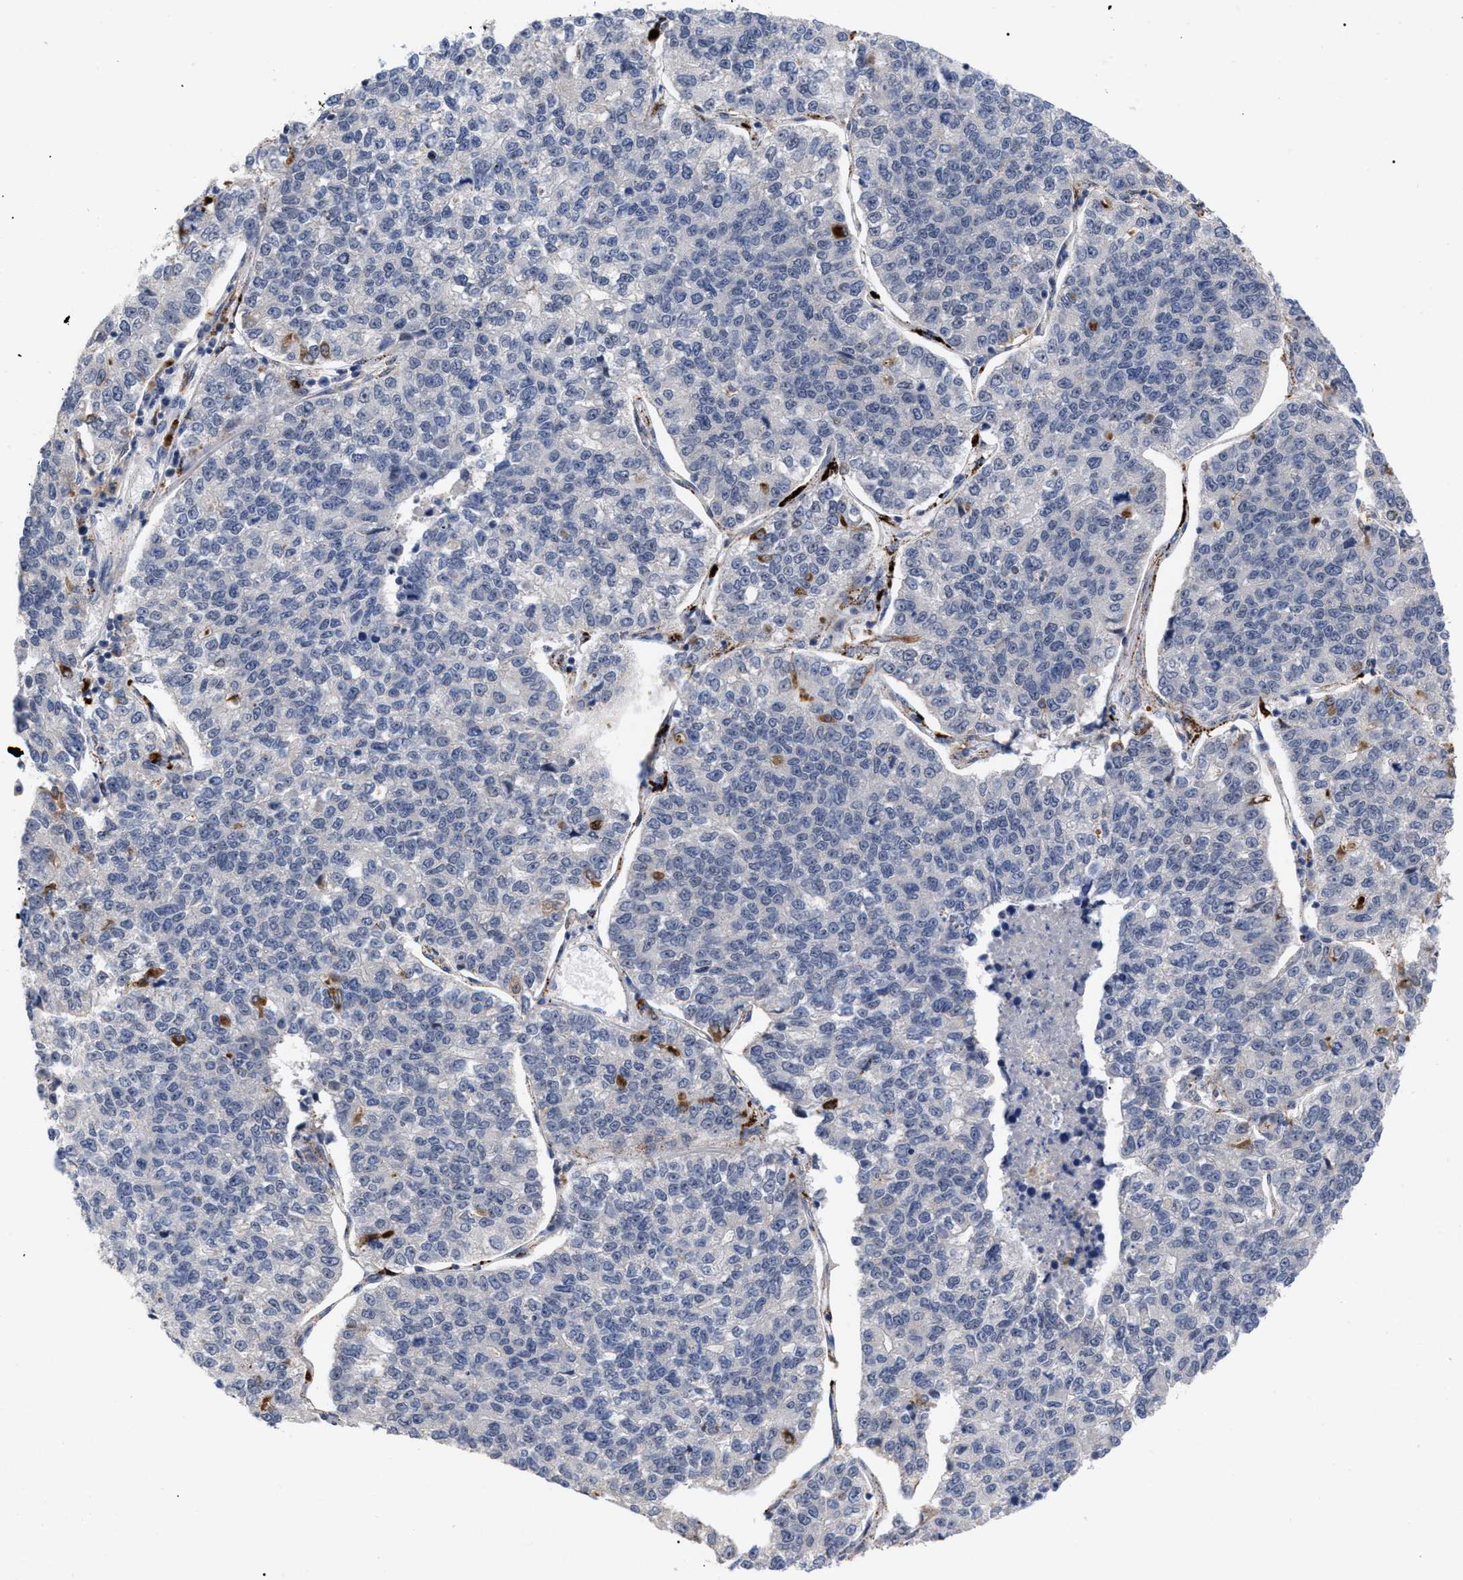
{"staining": {"intensity": "negative", "quantity": "none", "location": "none"}, "tissue": "lung cancer", "cell_type": "Tumor cells", "image_type": "cancer", "snomed": [{"axis": "morphology", "description": "Adenocarcinoma, NOS"}, {"axis": "topography", "description": "Lung"}], "caption": "Immunohistochemical staining of human lung cancer displays no significant staining in tumor cells.", "gene": "UPF1", "patient": {"sex": "male", "age": 49}}